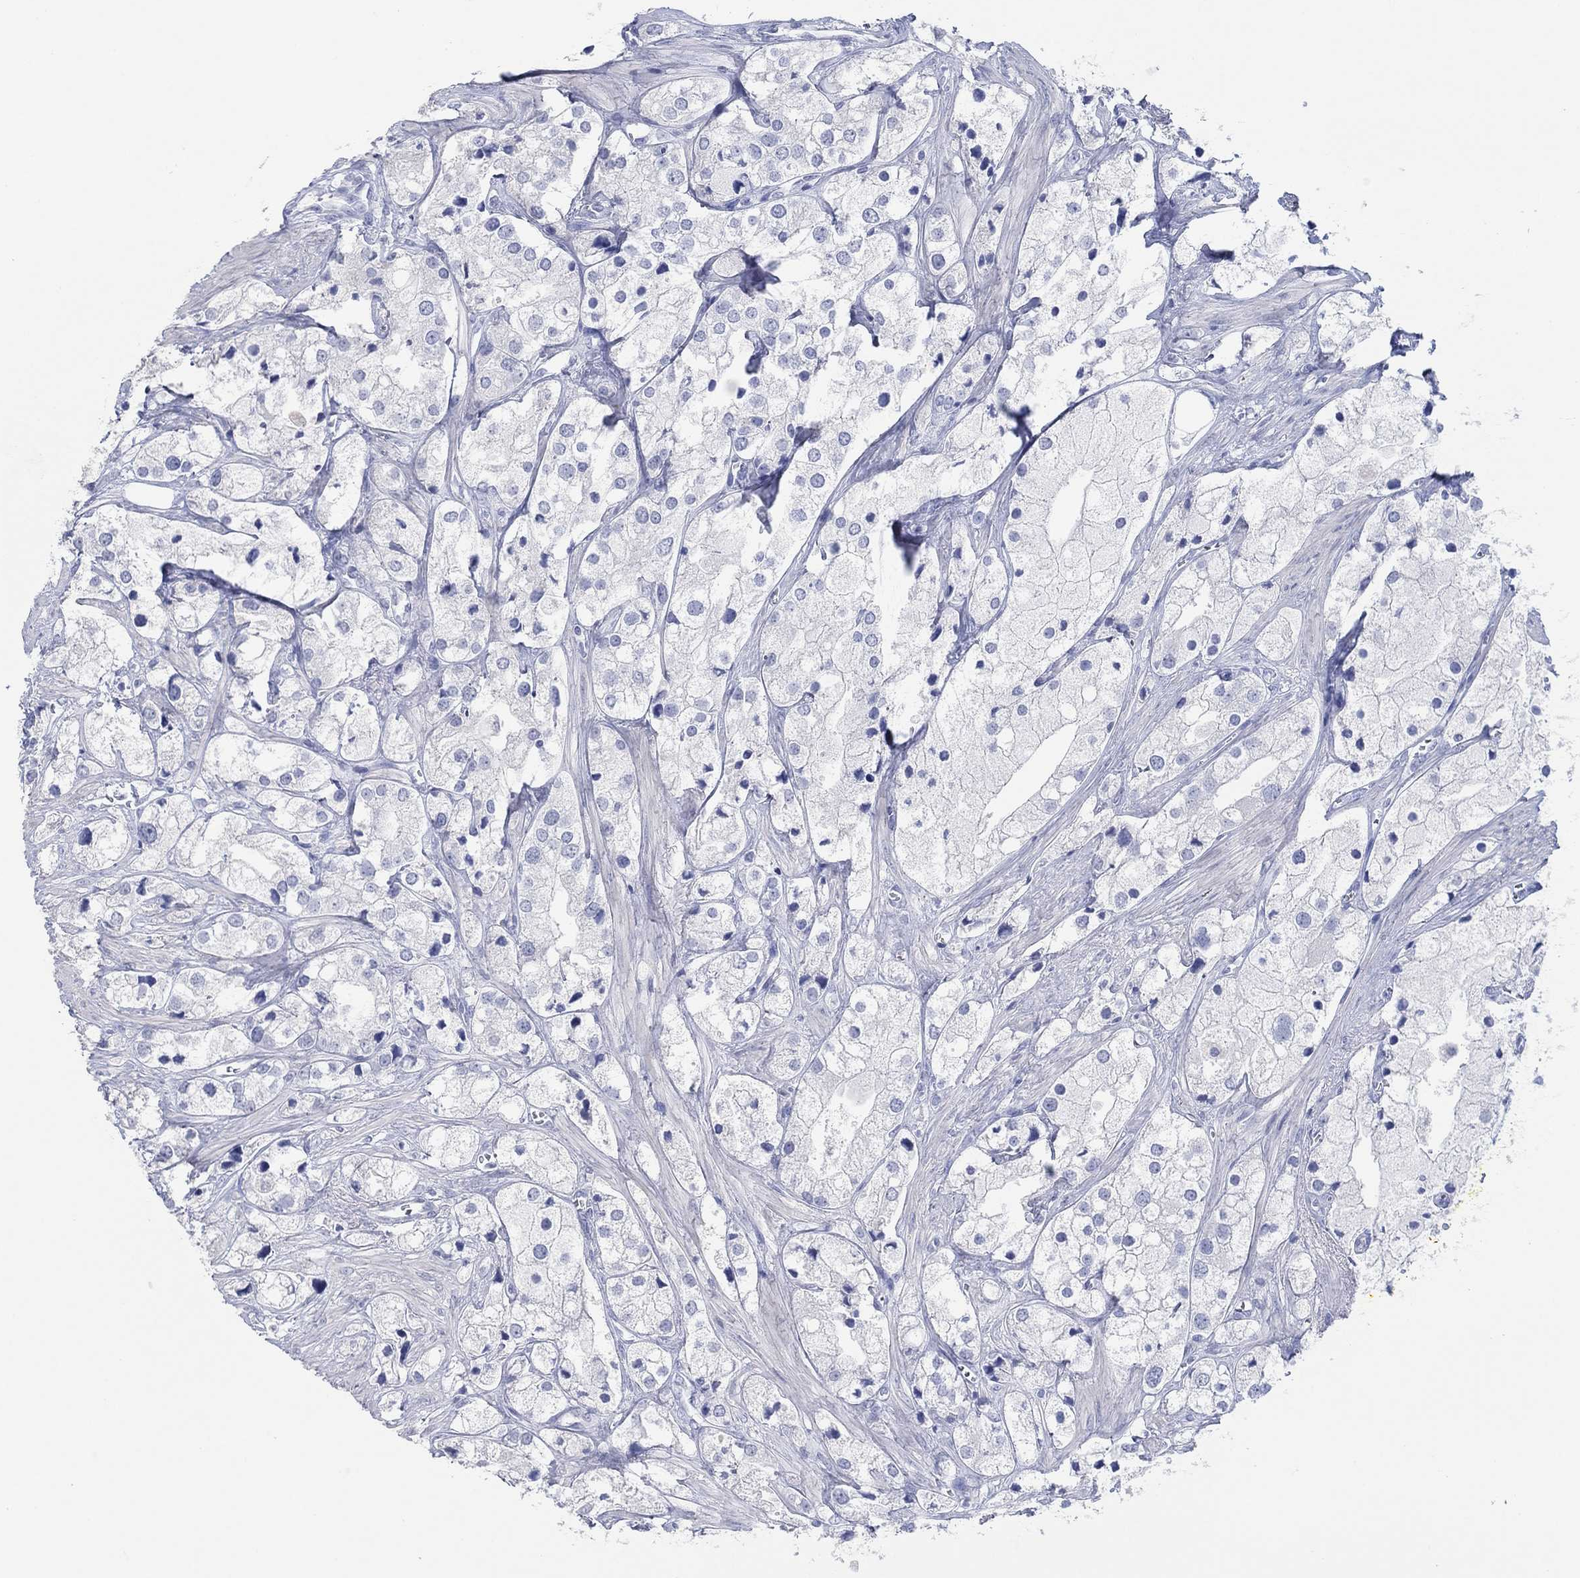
{"staining": {"intensity": "negative", "quantity": "none", "location": "none"}, "tissue": "prostate cancer", "cell_type": "Tumor cells", "image_type": "cancer", "snomed": [{"axis": "morphology", "description": "Adenocarcinoma, NOS"}, {"axis": "topography", "description": "Prostate and seminal vesicle, NOS"}, {"axis": "topography", "description": "Prostate"}], "caption": "IHC of human prostate adenocarcinoma demonstrates no expression in tumor cells.", "gene": "POU5F1", "patient": {"sex": "male", "age": 79}}